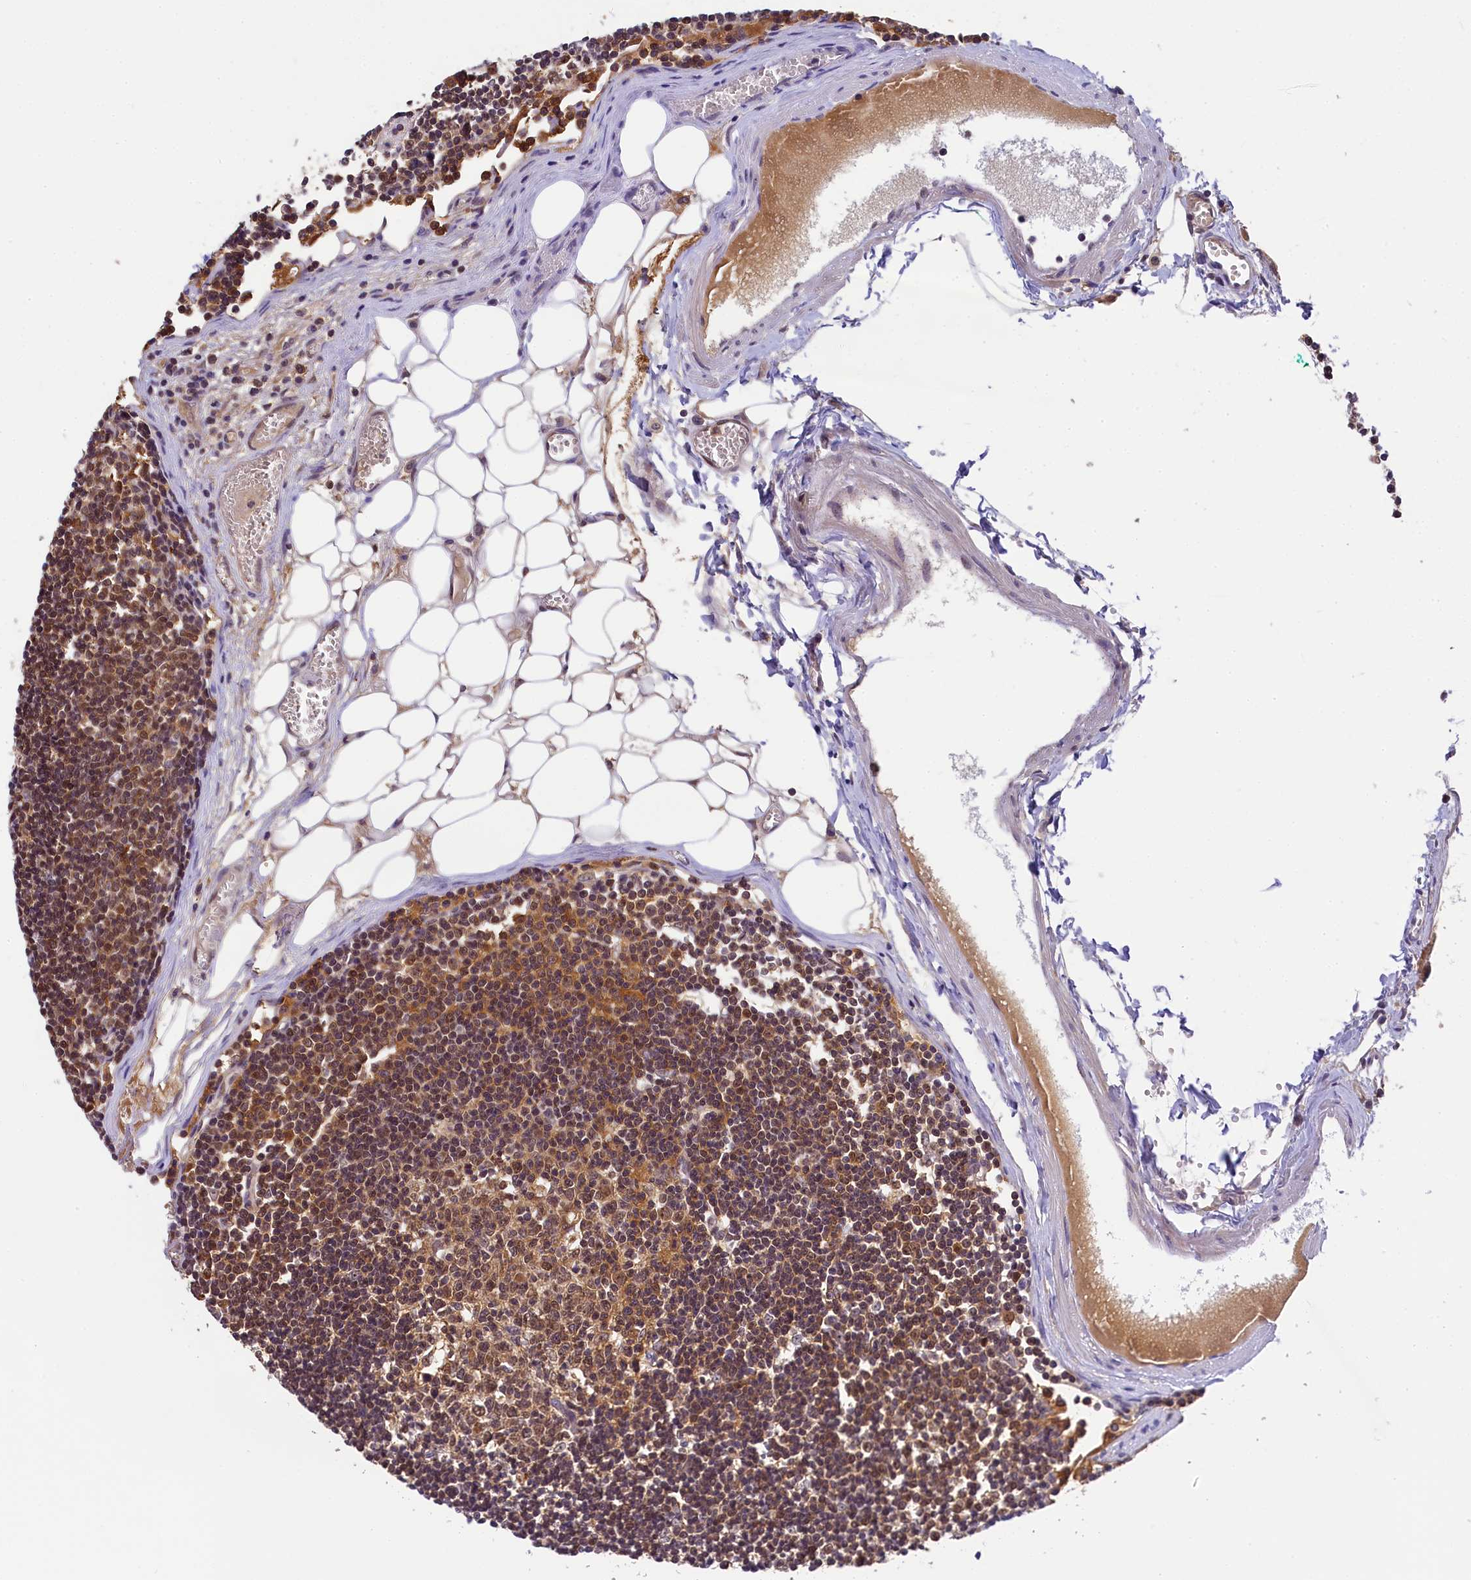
{"staining": {"intensity": "moderate", "quantity": ">75%", "location": "cytoplasmic/membranous,nuclear"}, "tissue": "lymph node", "cell_type": "Germinal center cells", "image_type": "normal", "snomed": [{"axis": "morphology", "description": "Normal tissue, NOS"}, {"axis": "topography", "description": "Lymph node"}], "caption": "Germinal center cells reveal medium levels of moderate cytoplasmic/membranous,nuclear expression in about >75% of cells in unremarkable lymph node.", "gene": "EIF6", "patient": {"sex": "female", "age": 11}}